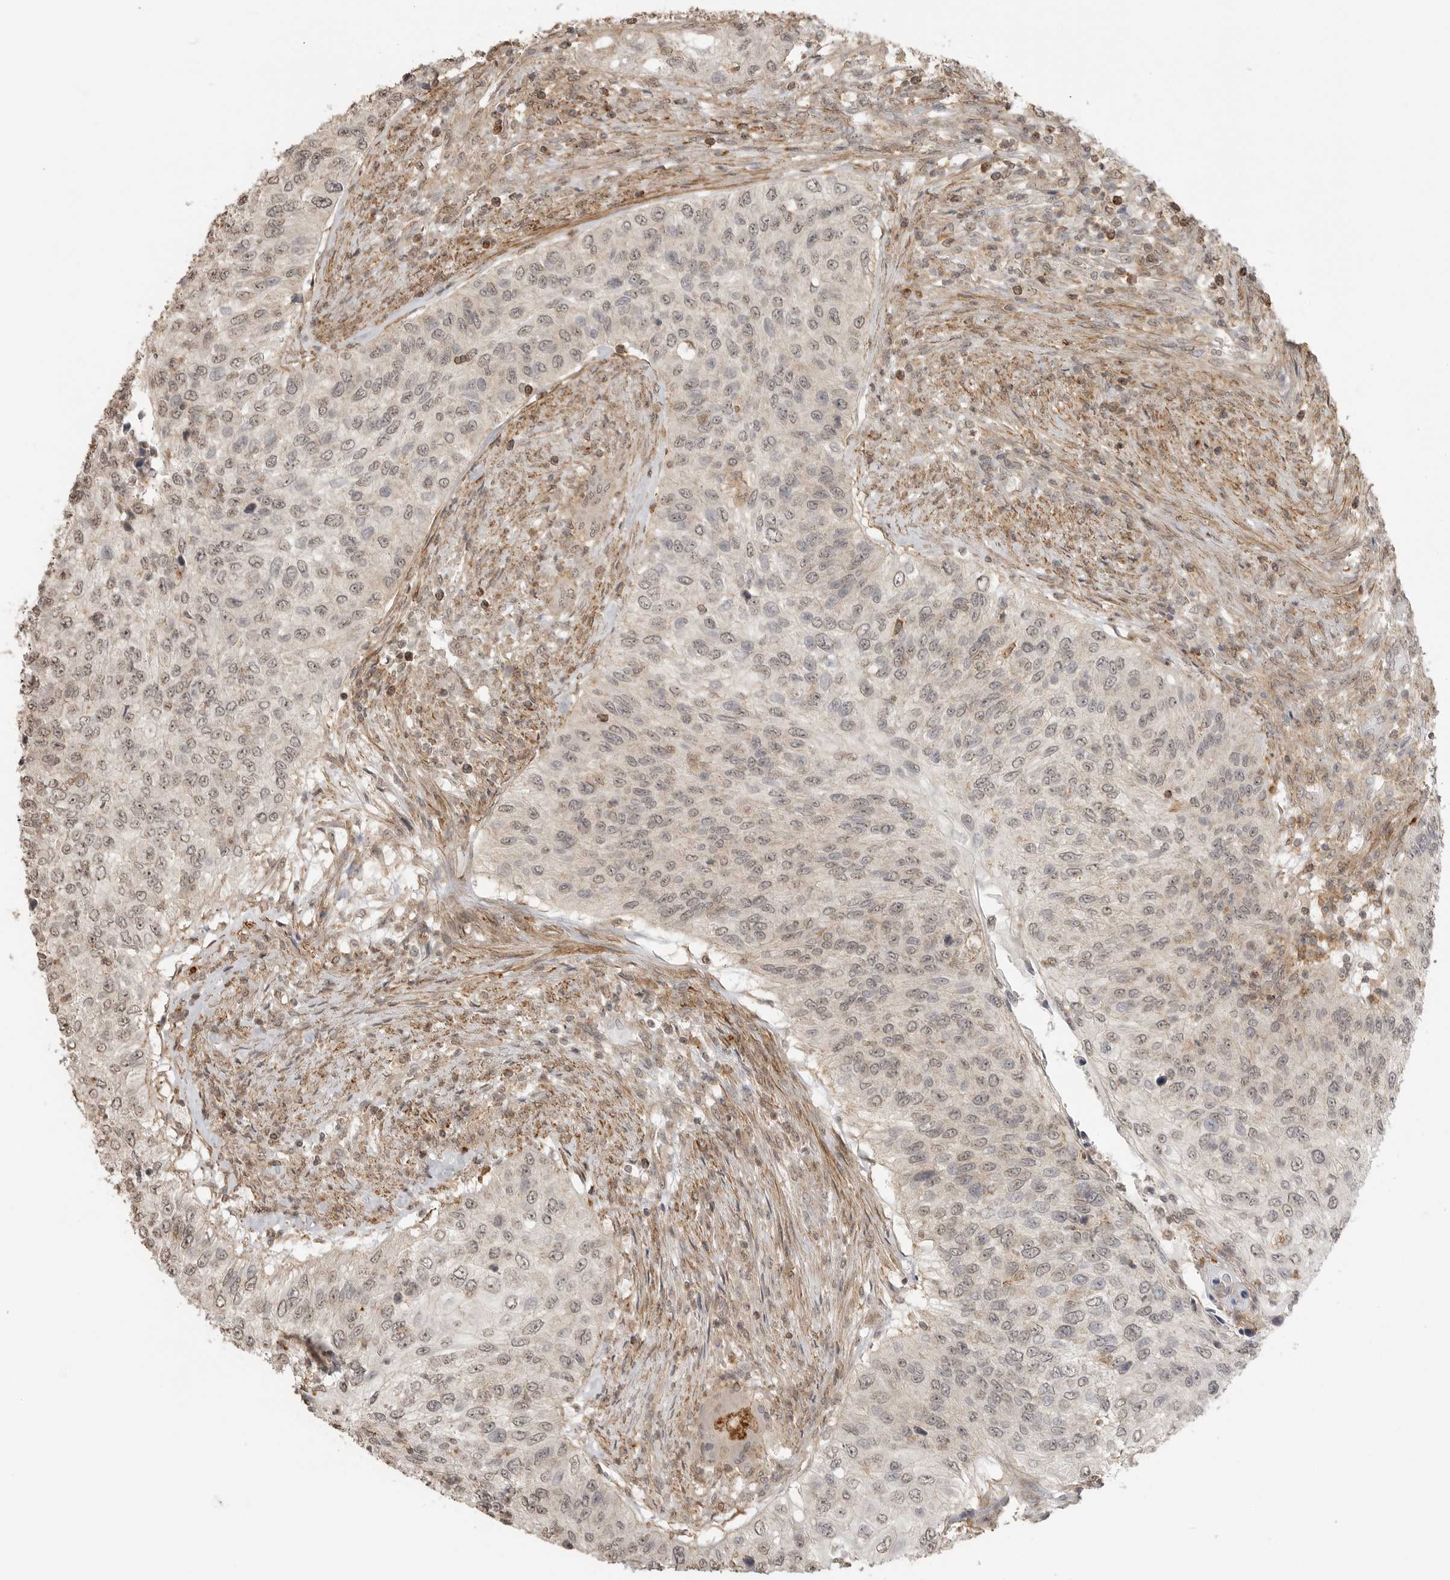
{"staining": {"intensity": "weak", "quantity": "25%-75%", "location": "nuclear"}, "tissue": "urothelial cancer", "cell_type": "Tumor cells", "image_type": "cancer", "snomed": [{"axis": "morphology", "description": "Urothelial carcinoma, High grade"}, {"axis": "topography", "description": "Urinary bladder"}], "caption": "An image of human urothelial cancer stained for a protein demonstrates weak nuclear brown staining in tumor cells. (Brightfield microscopy of DAB IHC at high magnification).", "gene": "GPC2", "patient": {"sex": "female", "age": 60}}